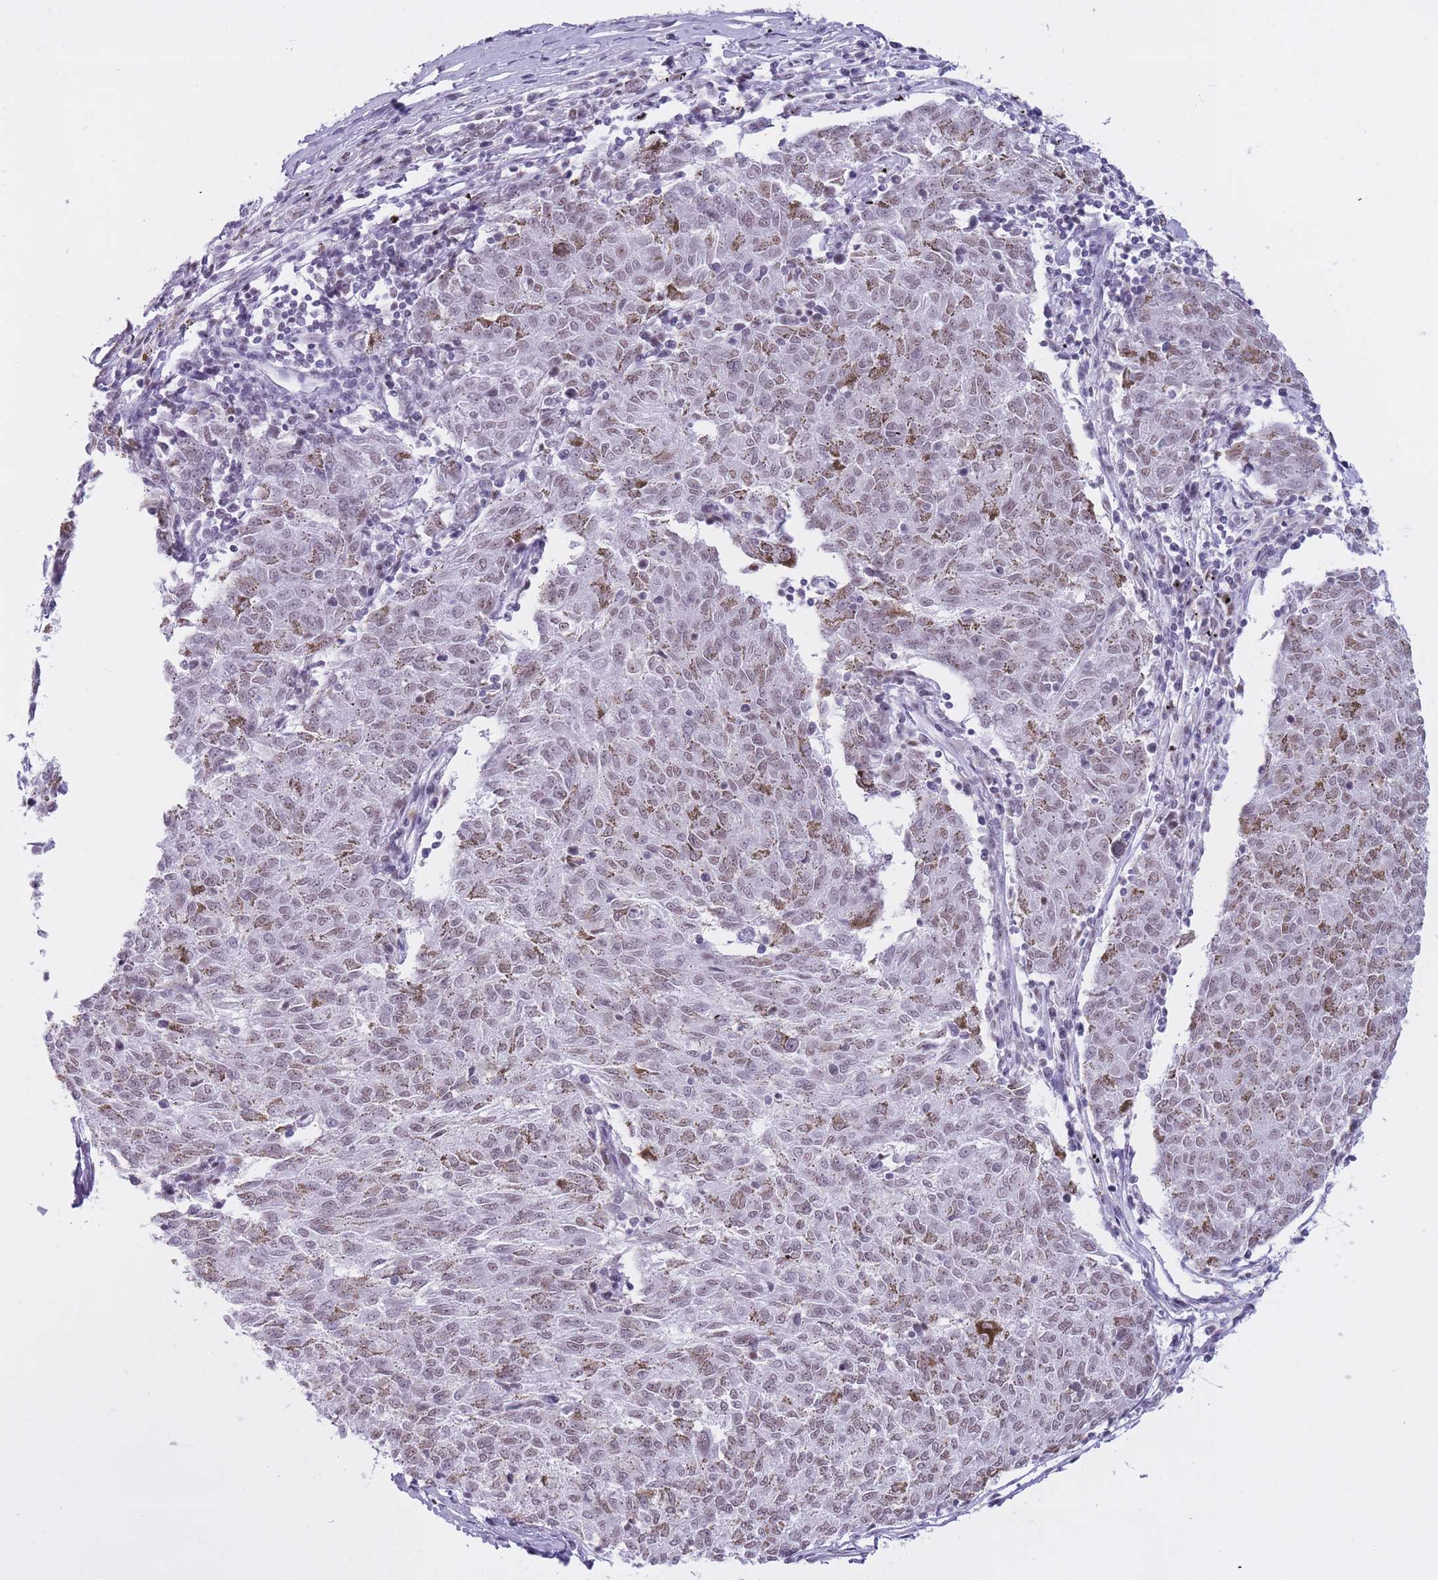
{"staining": {"intensity": "weak", "quantity": "25%-75%", "location": "nuclear"}, "tissue": "melanoma", "cell_type": "Tumor cells", "image_type": "cancer", "snomed": [{"axis": "morphology", "description": "Malignant melanoma, NOS"}, {"axis": "topography", "description": "Skin"}], "caption": "This is an image of immunohistochemistry (IHC) staining of melanoma, which shows weak staining in the nuclear of tumor cells.", "gene": "HNRNPUL1", "patient": {"sex": "female", "age": 72}}